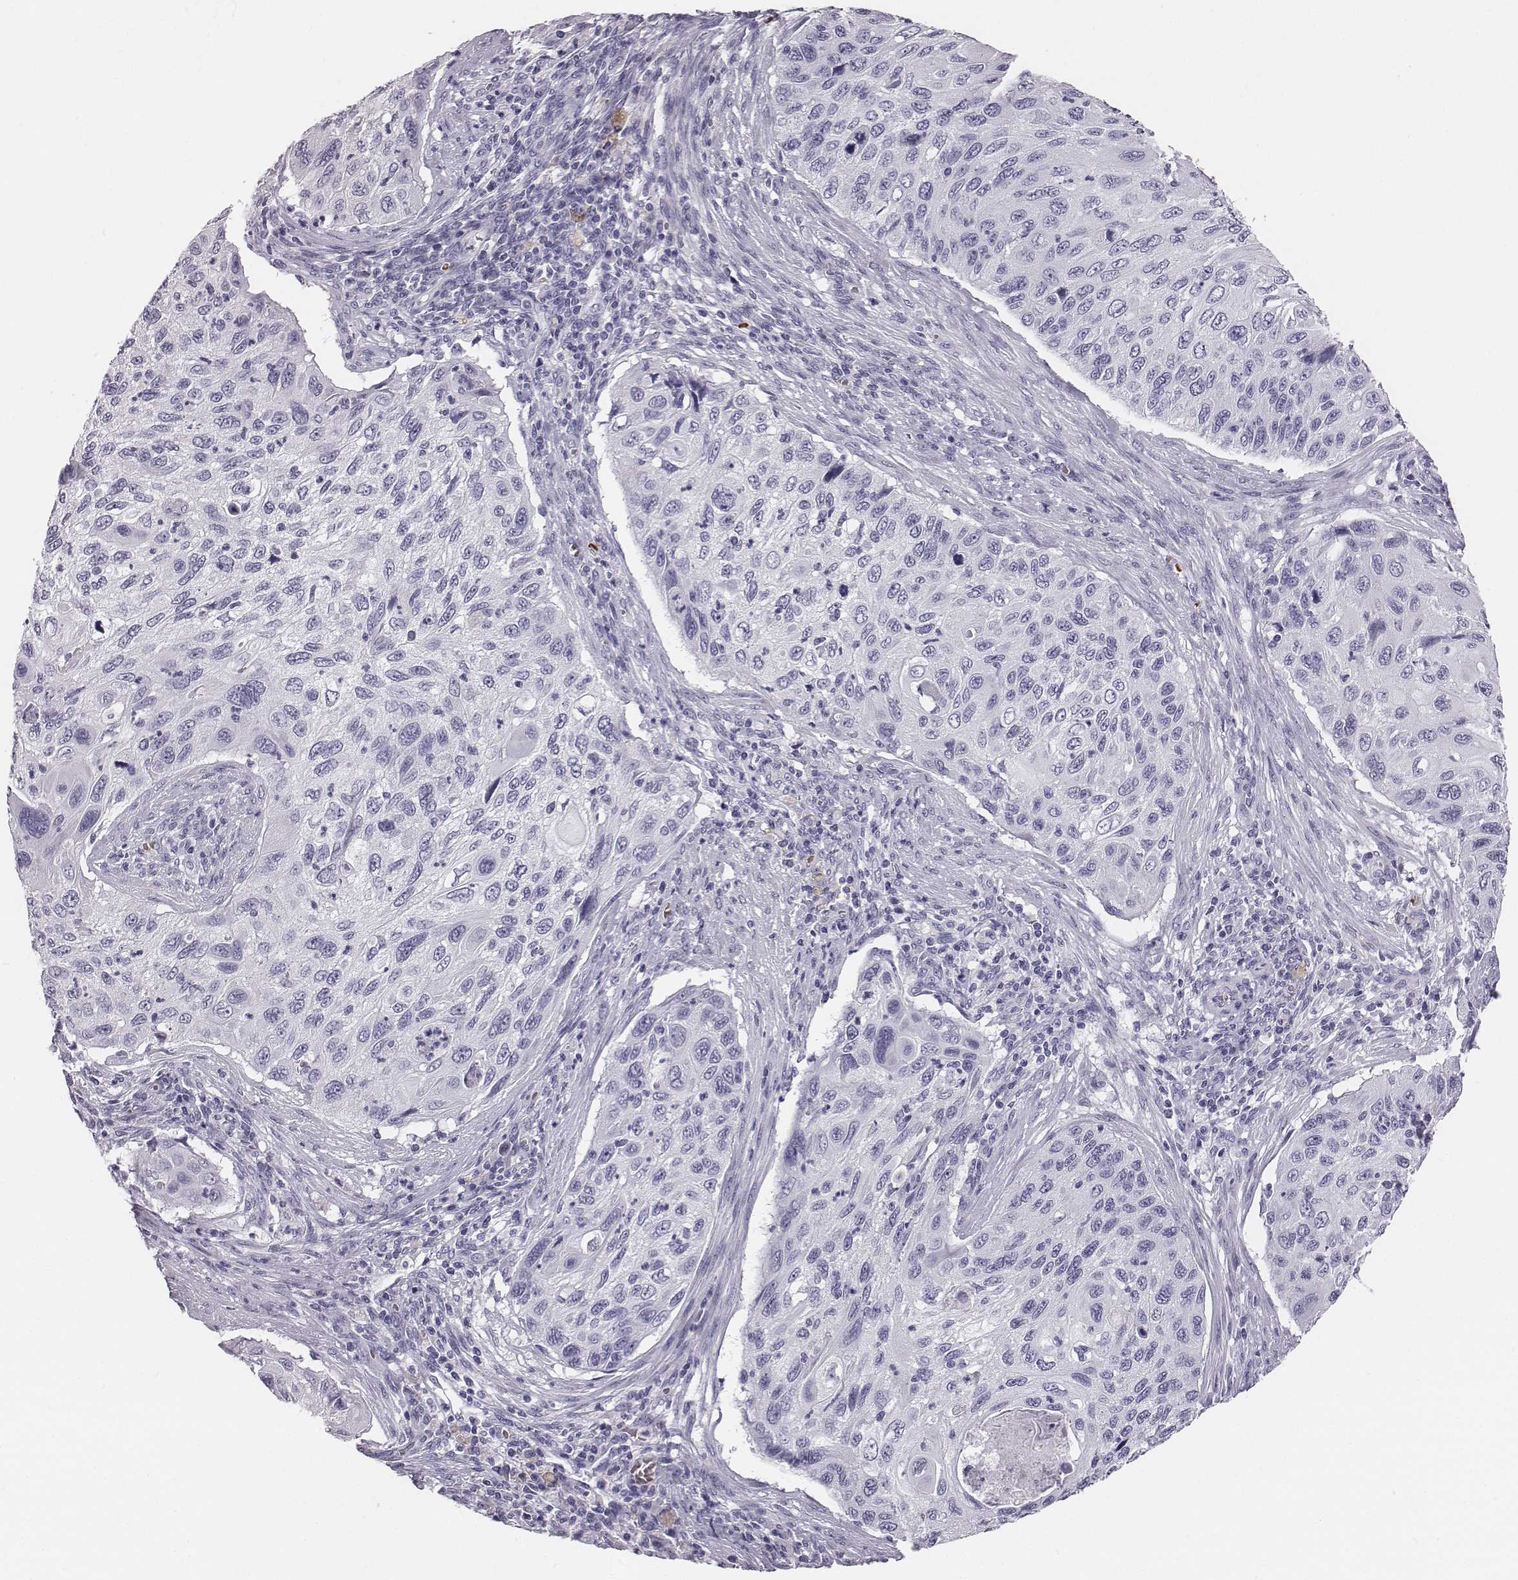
{"staining": {"intensity": "negative", "quantity": "none", "location": "none"}, "tissue": "cervical cancer", "cell_type": "Tumor cells", "image_type": "cancer", "snomed": [{"axis": "morphology", "description": "Squamous cell carcinoma, NOS"}, {"axis": "topography", "description": "Cervix"}], "caption": "This photomicrograph is of cervical squamous cell carcinoma stained with immunohistochemistry to label a protein in brown with the nuclei are counter-stained blue. There is no expression in tumor cells.", "gene": "HBZ", "patient": {"sex": "female", "age": 70}}